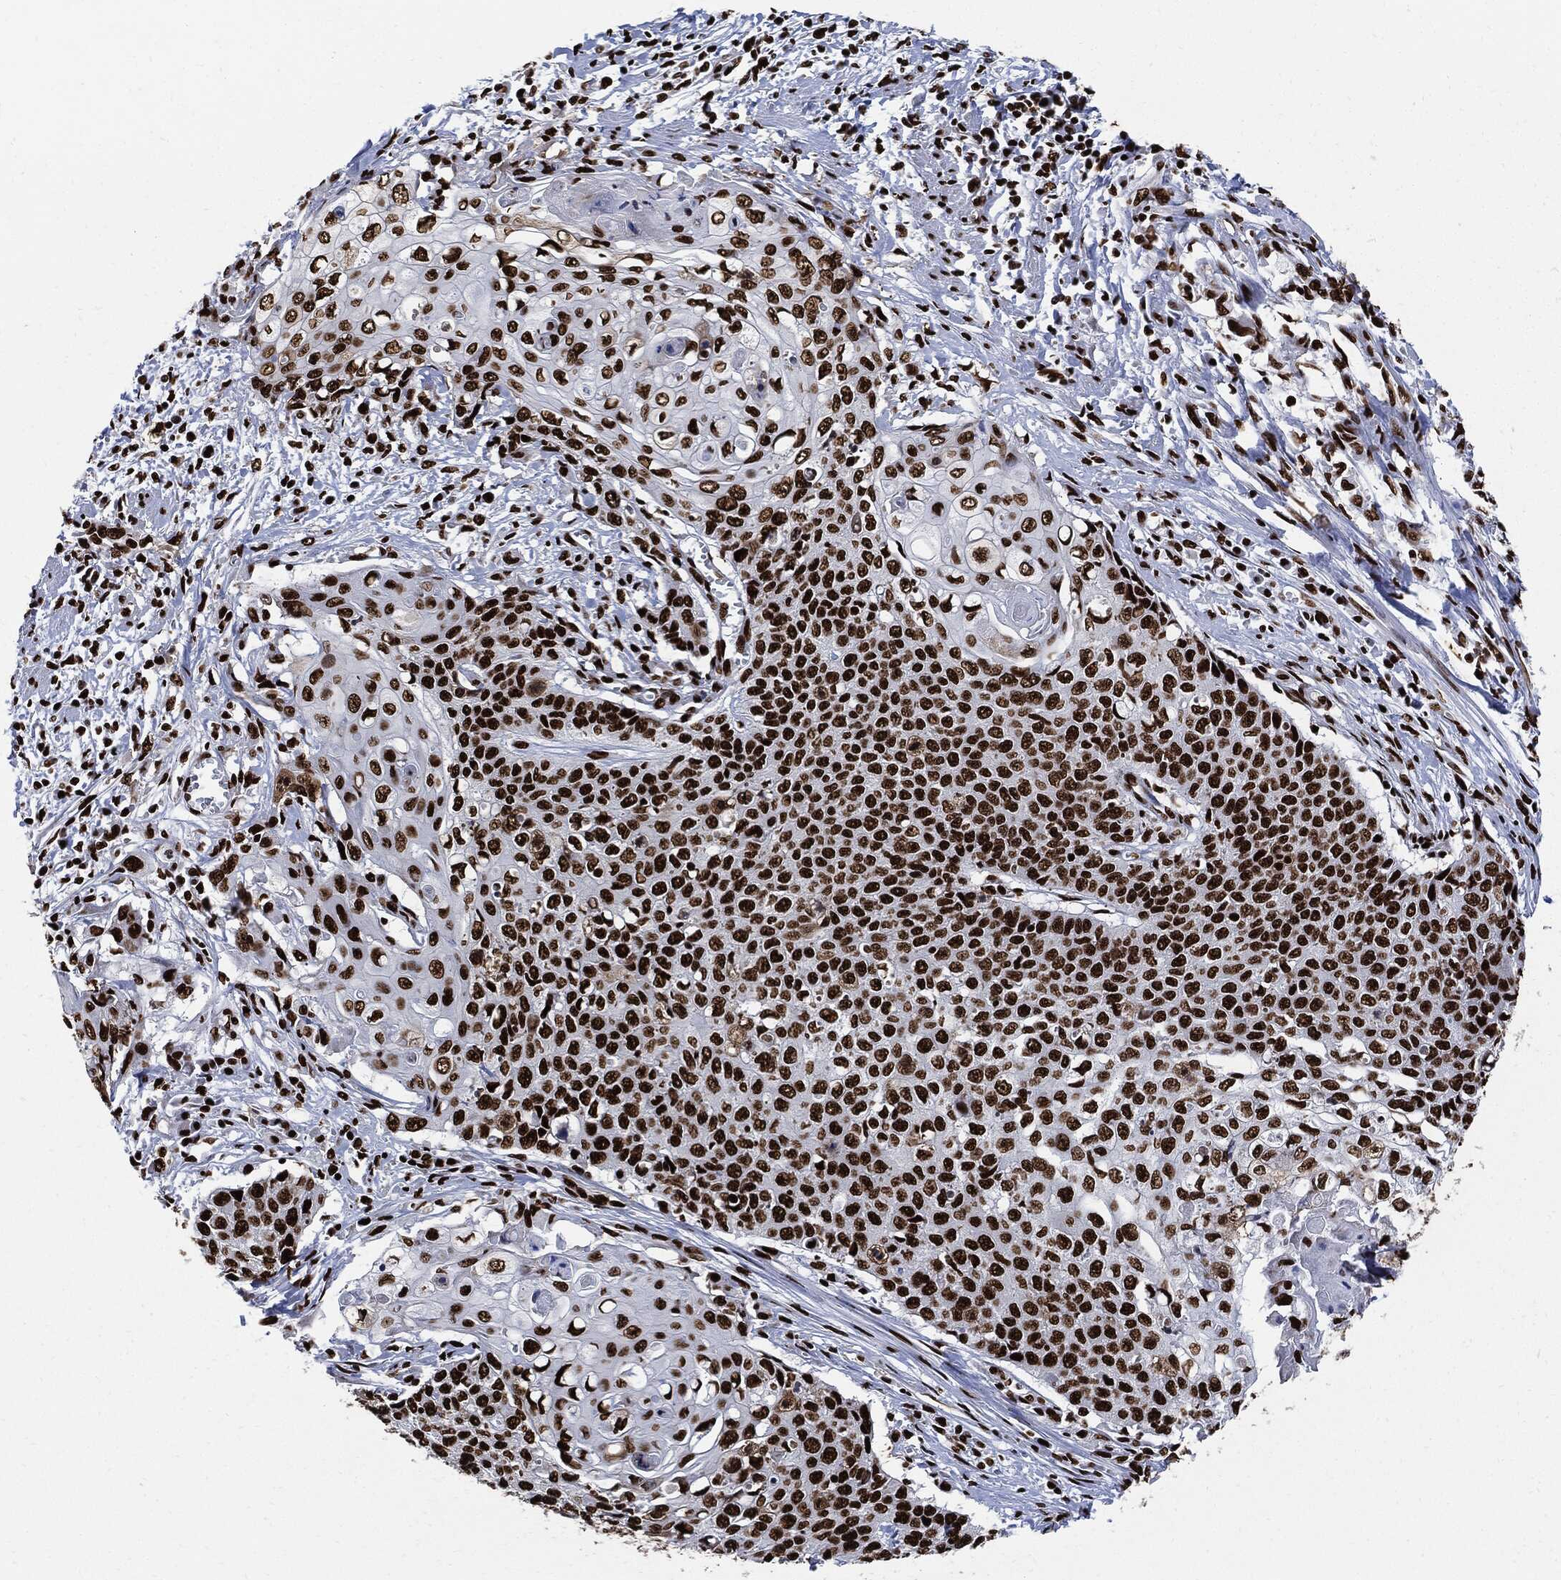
{"staining": {"intensity": "strong", "quantity": ">75%", "location": "nuclear"}, "tissue": "cervical cancer", "cell_type": "Tumor cells", "image_type": "cancer", "snomed": [{"axis": "morphology", "description": "Squamous cell carcinoma, NOS"}, {"axis": "topography", "description": "Cervix"}], "caption": "An IHC photomicrograph of tumor tissue is shown. Protein staining in brown shows strong nuclear positivity in cervical squamous cell carcinoma within tumor cells.", "gene": "RECQL", "patient": {"sex": "female", "age": 39}}